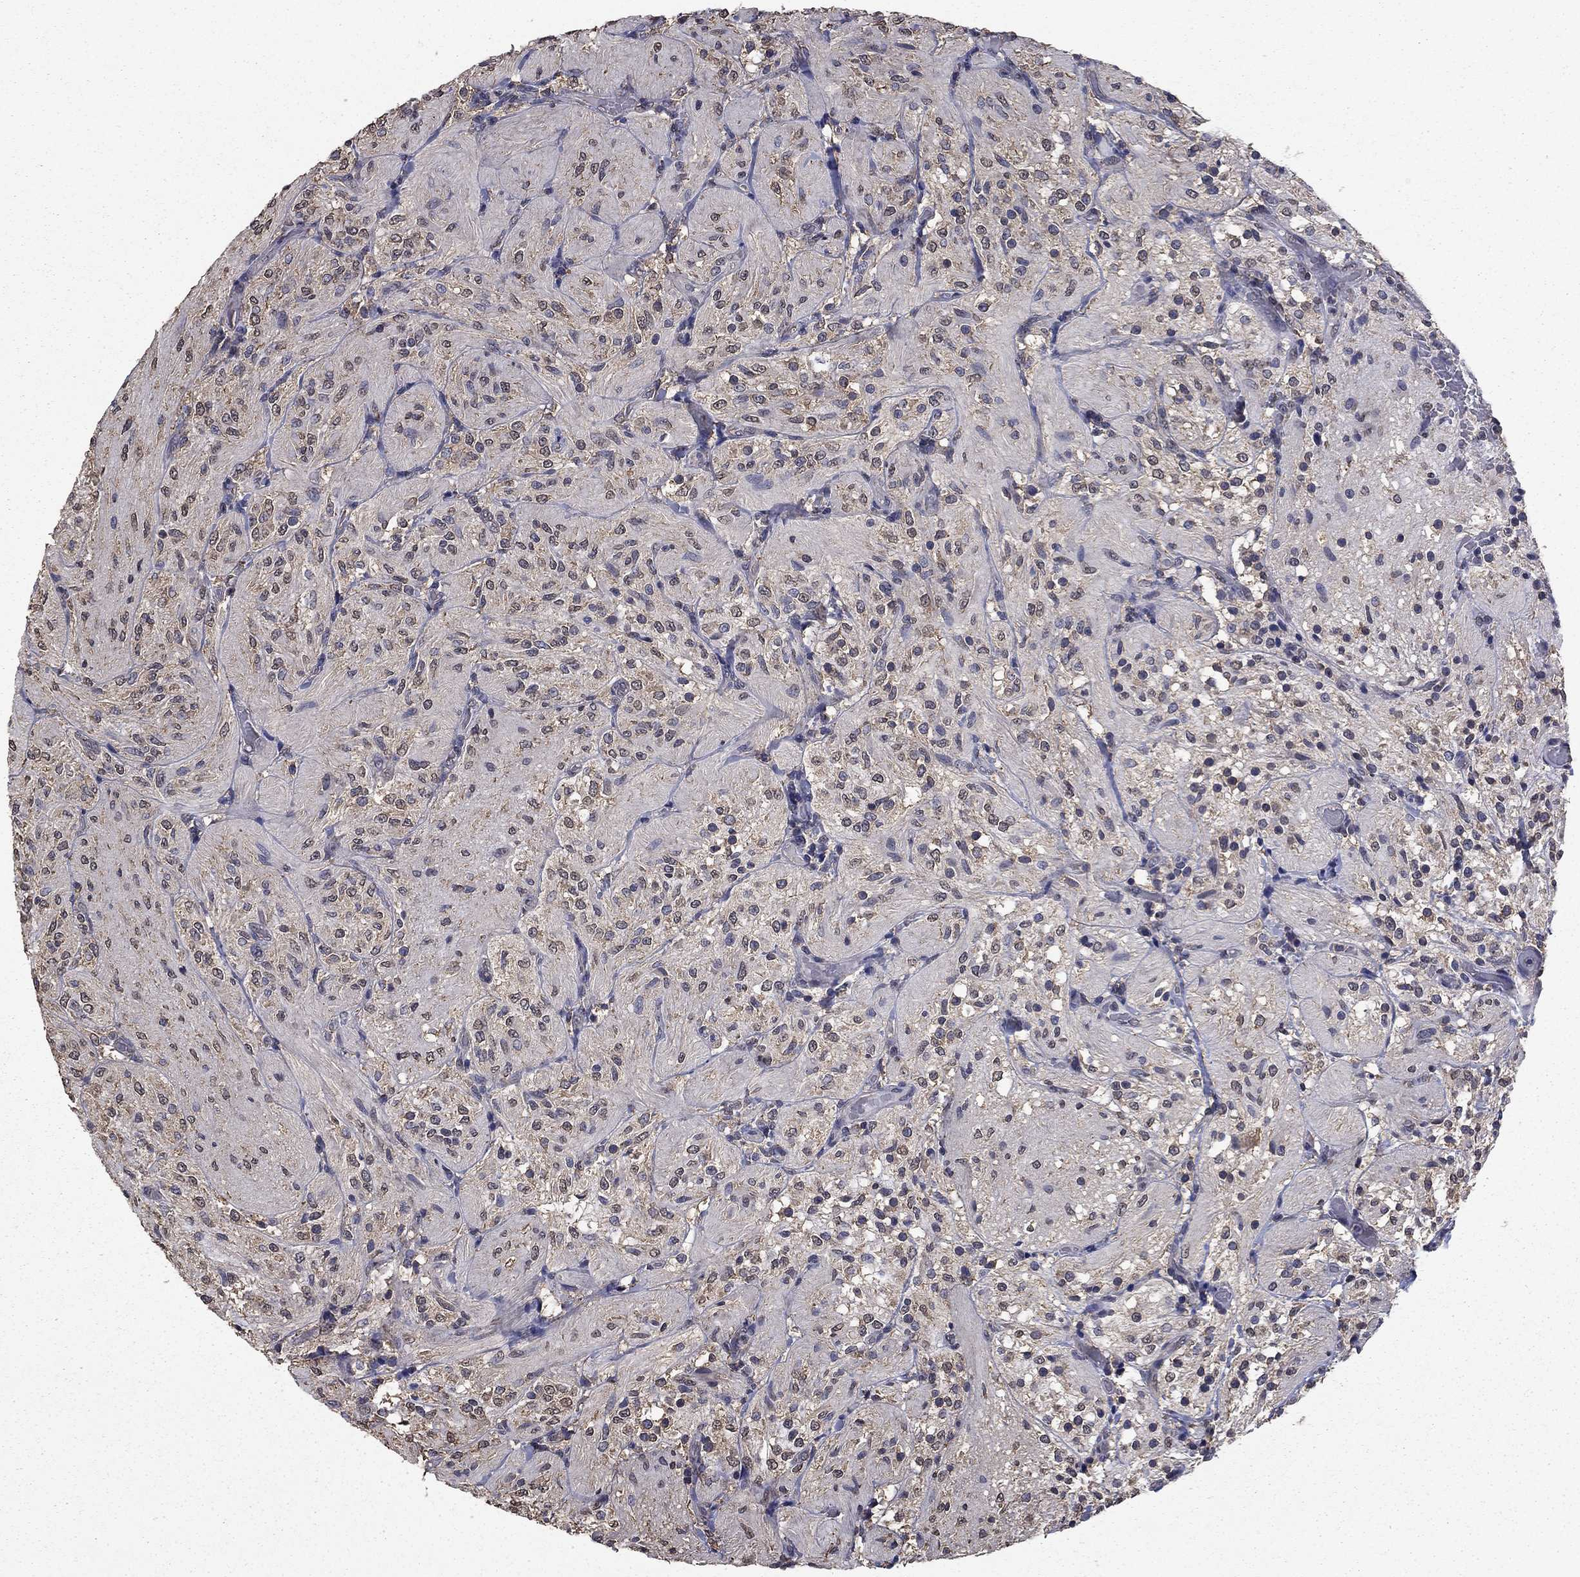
{"staining": {"intensity": "negative", "quantity": "none", "location": "none"}, "tissue": "glioma", "cell_type": "Tumor cells", "image_type": "cancer", "snomed": [{"axis": "morphology", "description": "Glioma, malignant, Low grade"}, {"axis": "topography", "description": "Brain"}], "caption": "Tumor cells show no significant positivity in low-grade glioma (malignant).", "gene": "MFAP3L", "patient": {"sex": "male", "age": 3}}